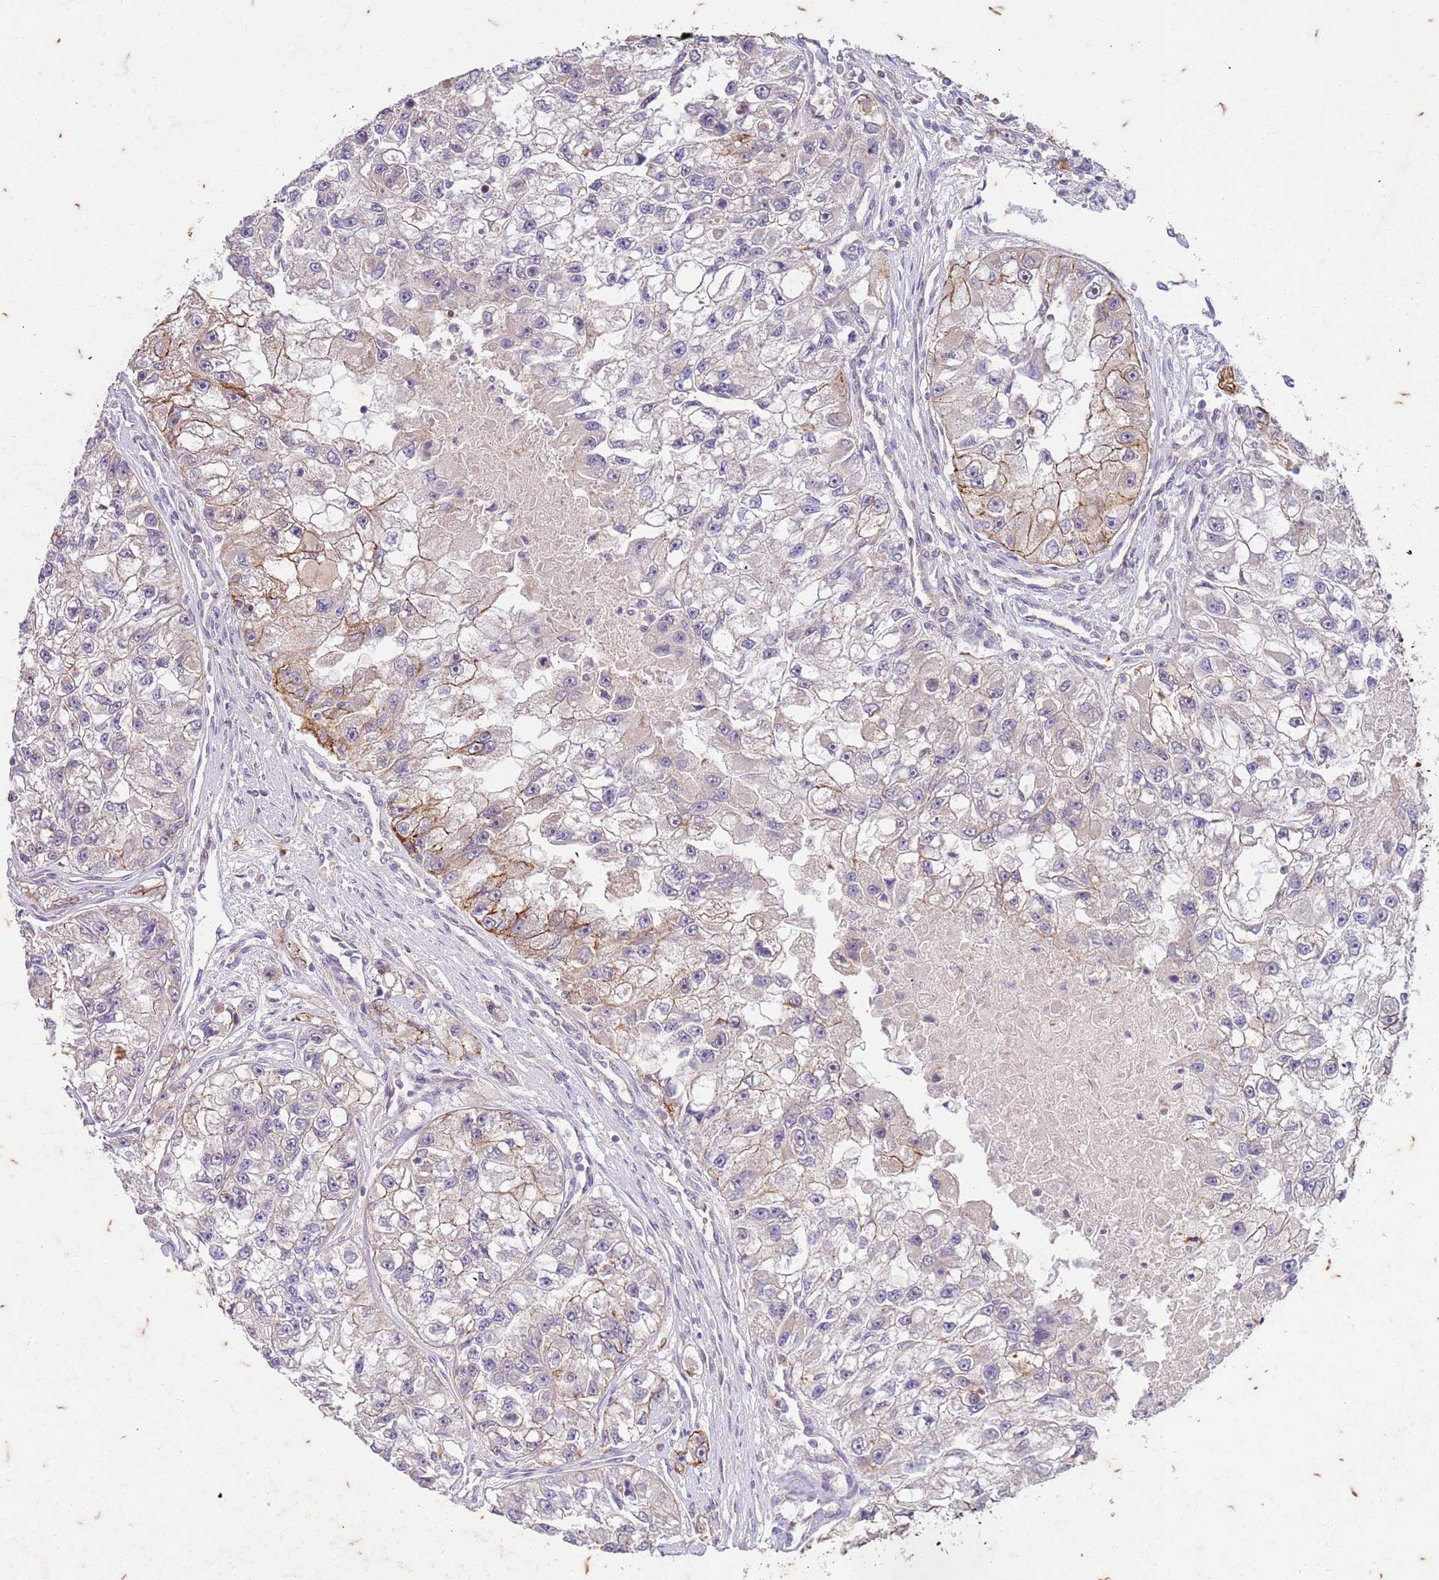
{"staining": {"intensity": "moderate", "quantity": "25%-75%", "location": "cytoplasmic/membranous"}, "tissue": "renal cancer", "cell_type": "Tumor cells", "image_type": "cancer", "snomed": [{"axis": "morphology", "description": "Adenocarcinoma, NOS"}, {"axis": "topography", "description": "Kidney"}], "caption": "High-power microscopy captured an immunohistochemistry image of adenocarcinoma (renal), revealing moderate cytoplasmic/membranous positivity in approximately 25%-75% of tumor cells. (DAB = brown stain, brightfield microscopy at high magnification).", "gene": "RAPGEF3", "patient": {"sex": "male", "age": 63}}